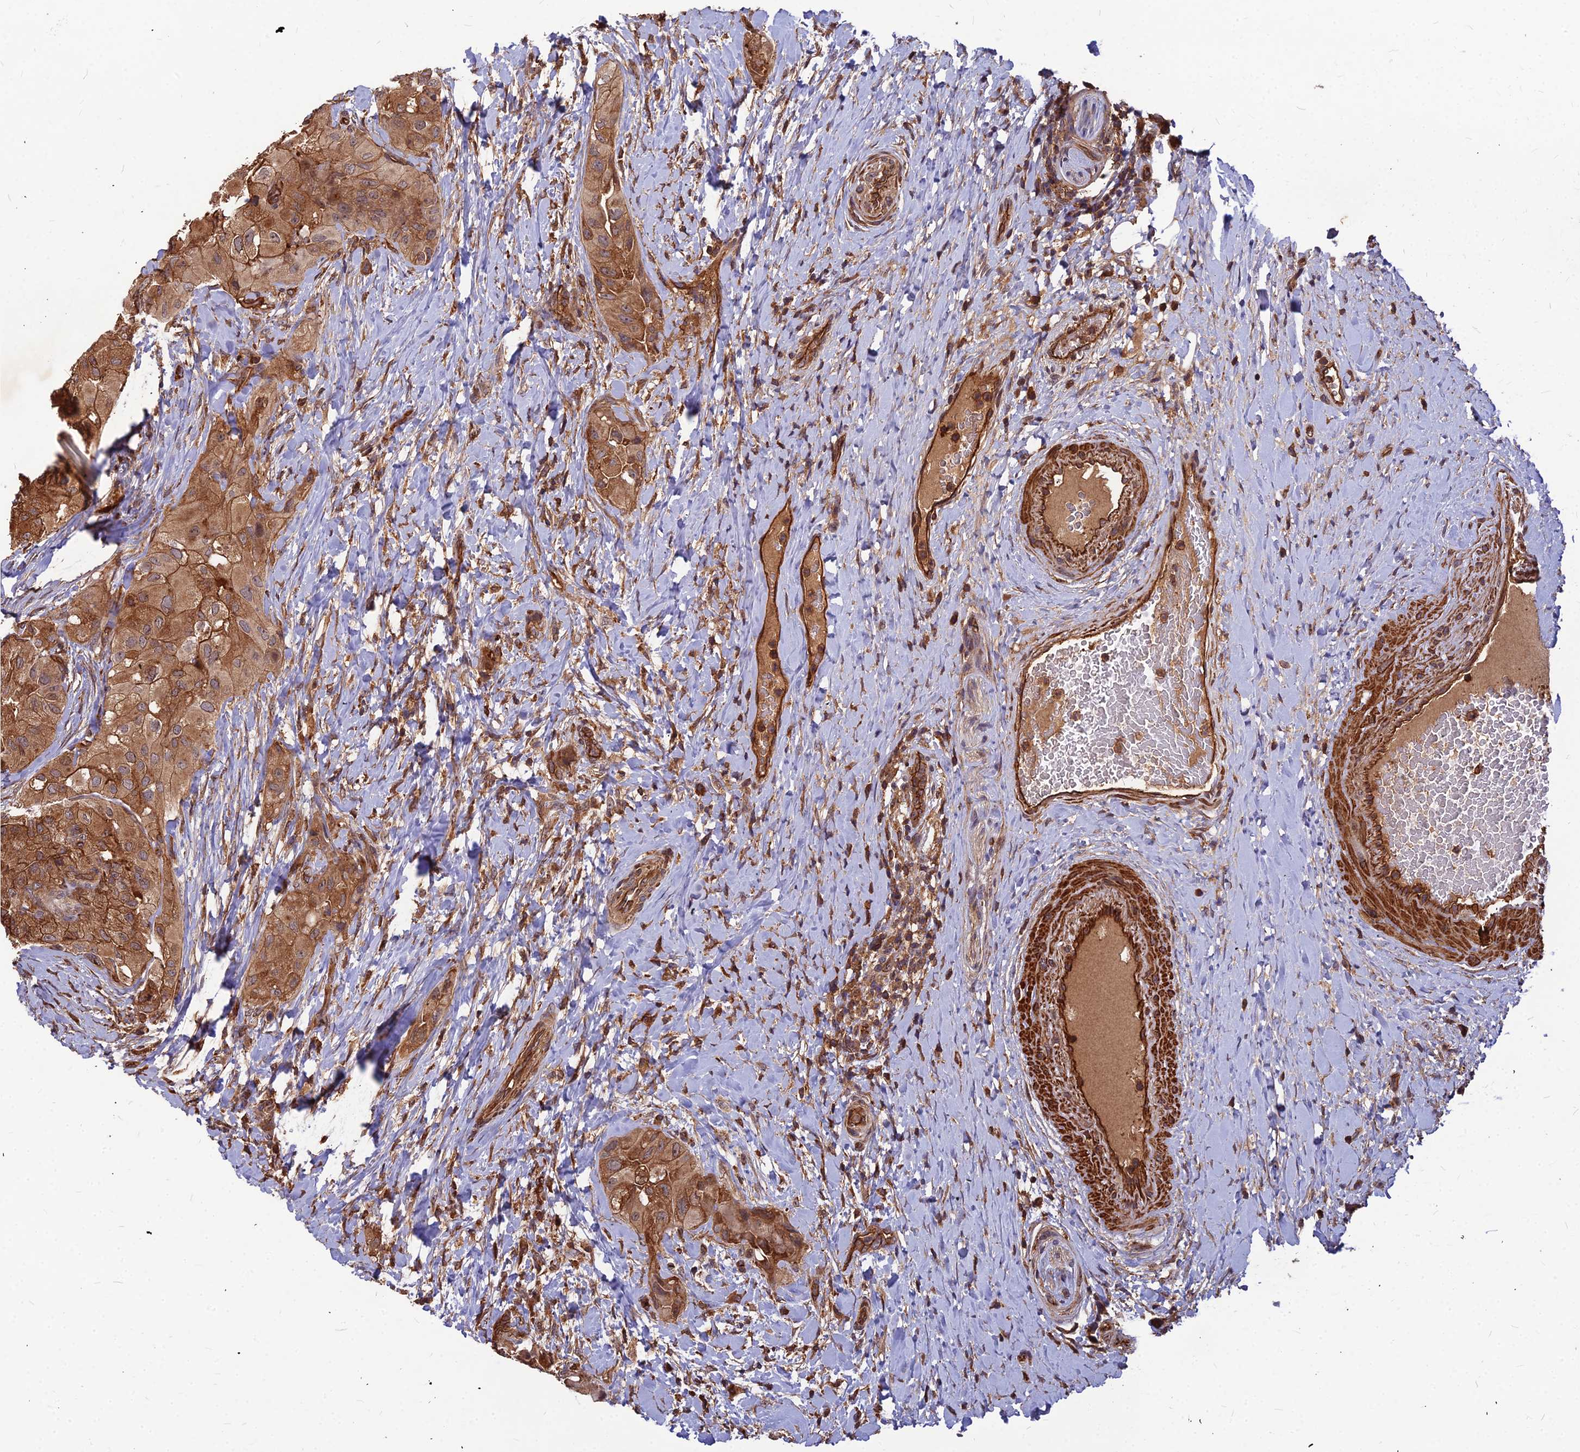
{"staining": {"intensity": "moderate", "quantity": ">75%", "location": "cytoplasmic/membranous"}, "tissue": "thyroid cancer", "cell_type": "Tumor cells", "image_type": "cancer", "snomed": [{"axis": "morphology", "description": "Normal tissue, NOS"}, {"axis": "morphology", "description": "Papillary adenocarcinoma, NOS"}, {"axis": "topography", "description": "Thyroid gland"}], "caption": "The immunohistochemical stain labels moderate cytoplasmic/membranous positivity in tumor cells of thyroid papillary adenocarcinoma tissue.", "gene": "ZNF467", "patient": {"sex": "female", "age": 59}}